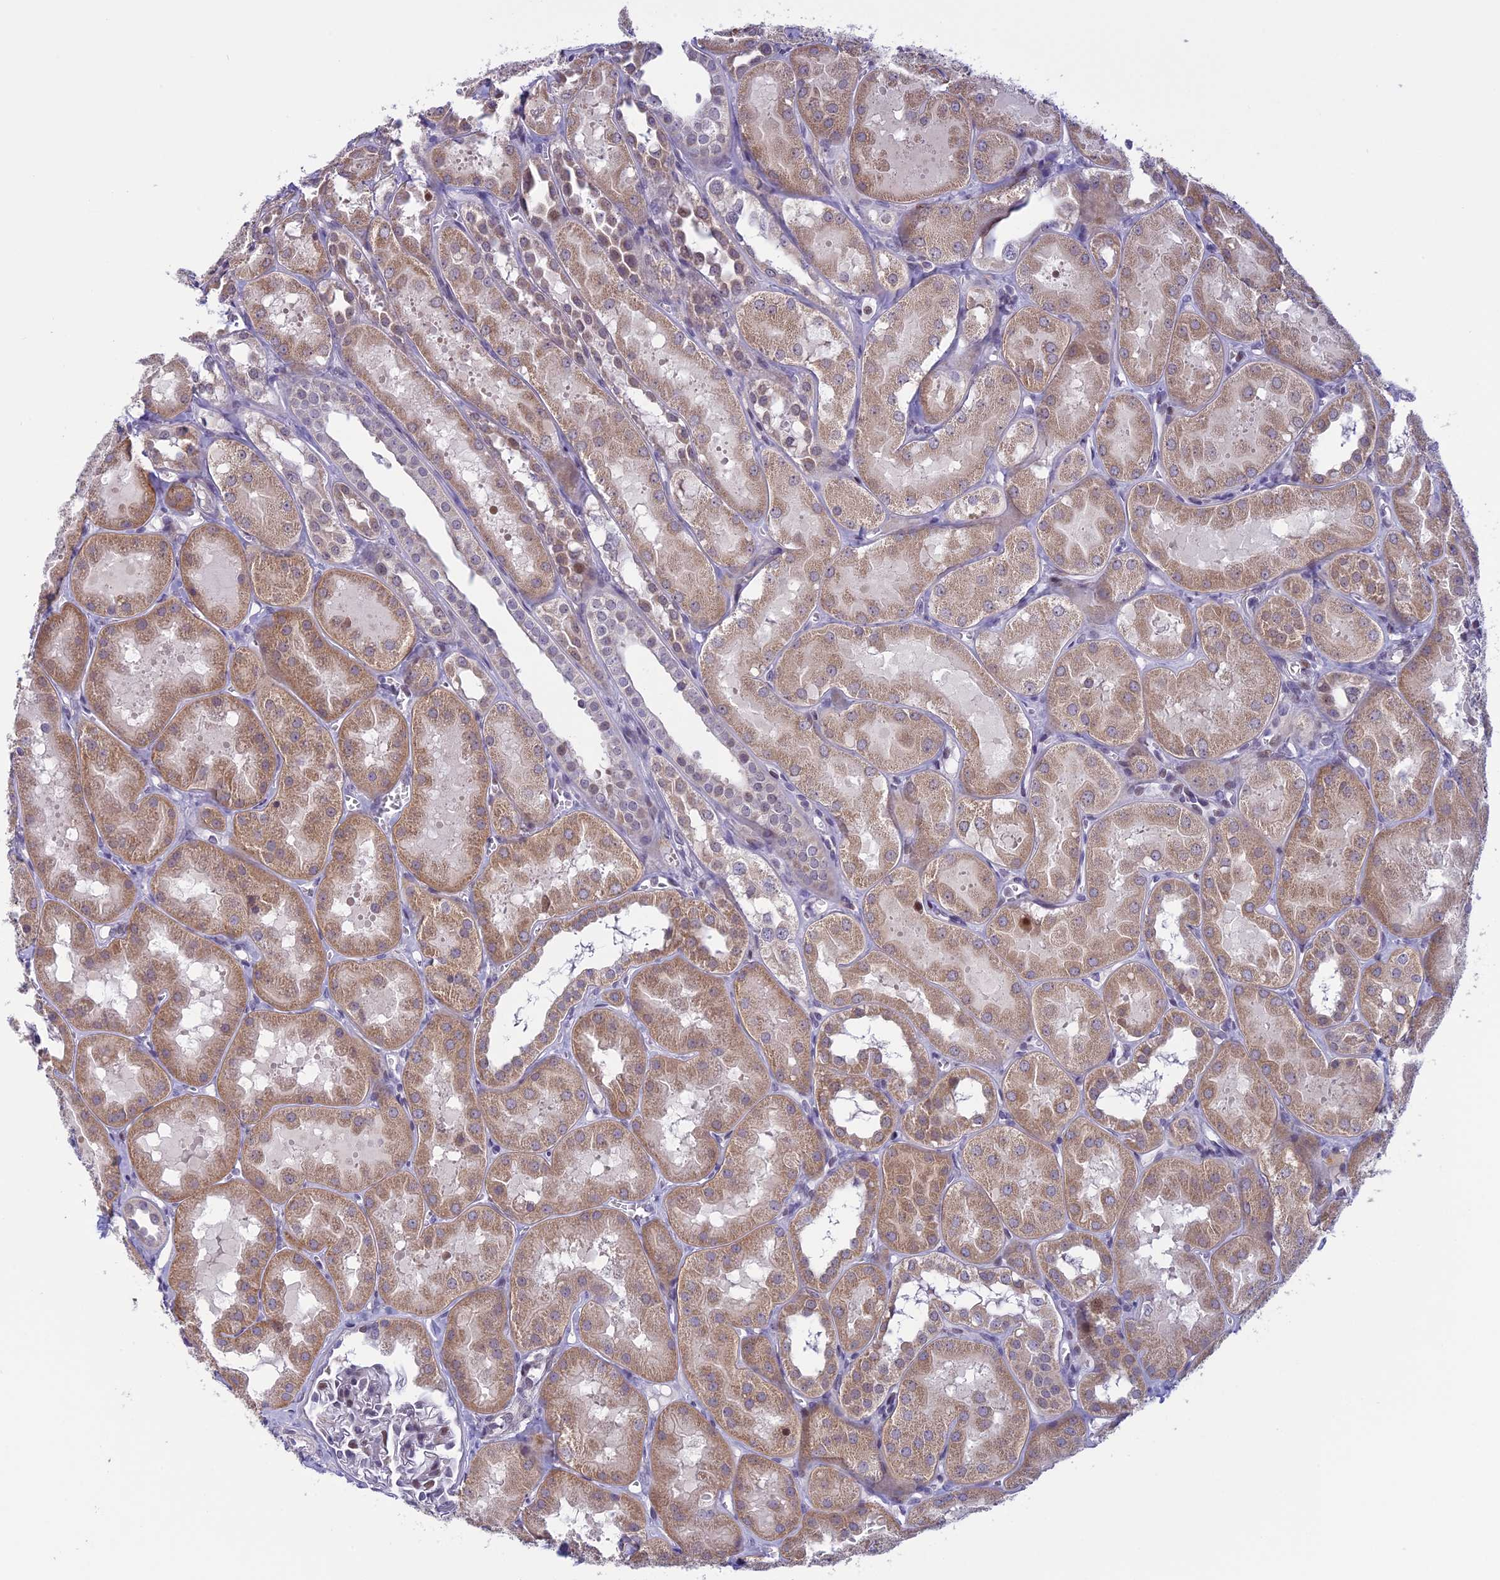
{"staining": {"intensity": "moderate", "quantity": "<25%", "location": "nuclear"}, "tissue": "kidney", "cell_type": "Cells in glomeruli", "image_type": "normal", "snomed": [{"axis": "morphology", "description": "Normal tissue, NOS"}, {"axis": "topography", "description": "Kidney"}, {"axis": "topography", "description": "Urinary bladder"}], "caption": "Immunohistochemical staining of benign human kidney displays <25% levels of moderate nuclear protein staining in approximately <25% of cells in glomeruli.", "gene": "CORO2A", "patient": {"sex": "male", "age": 16}}